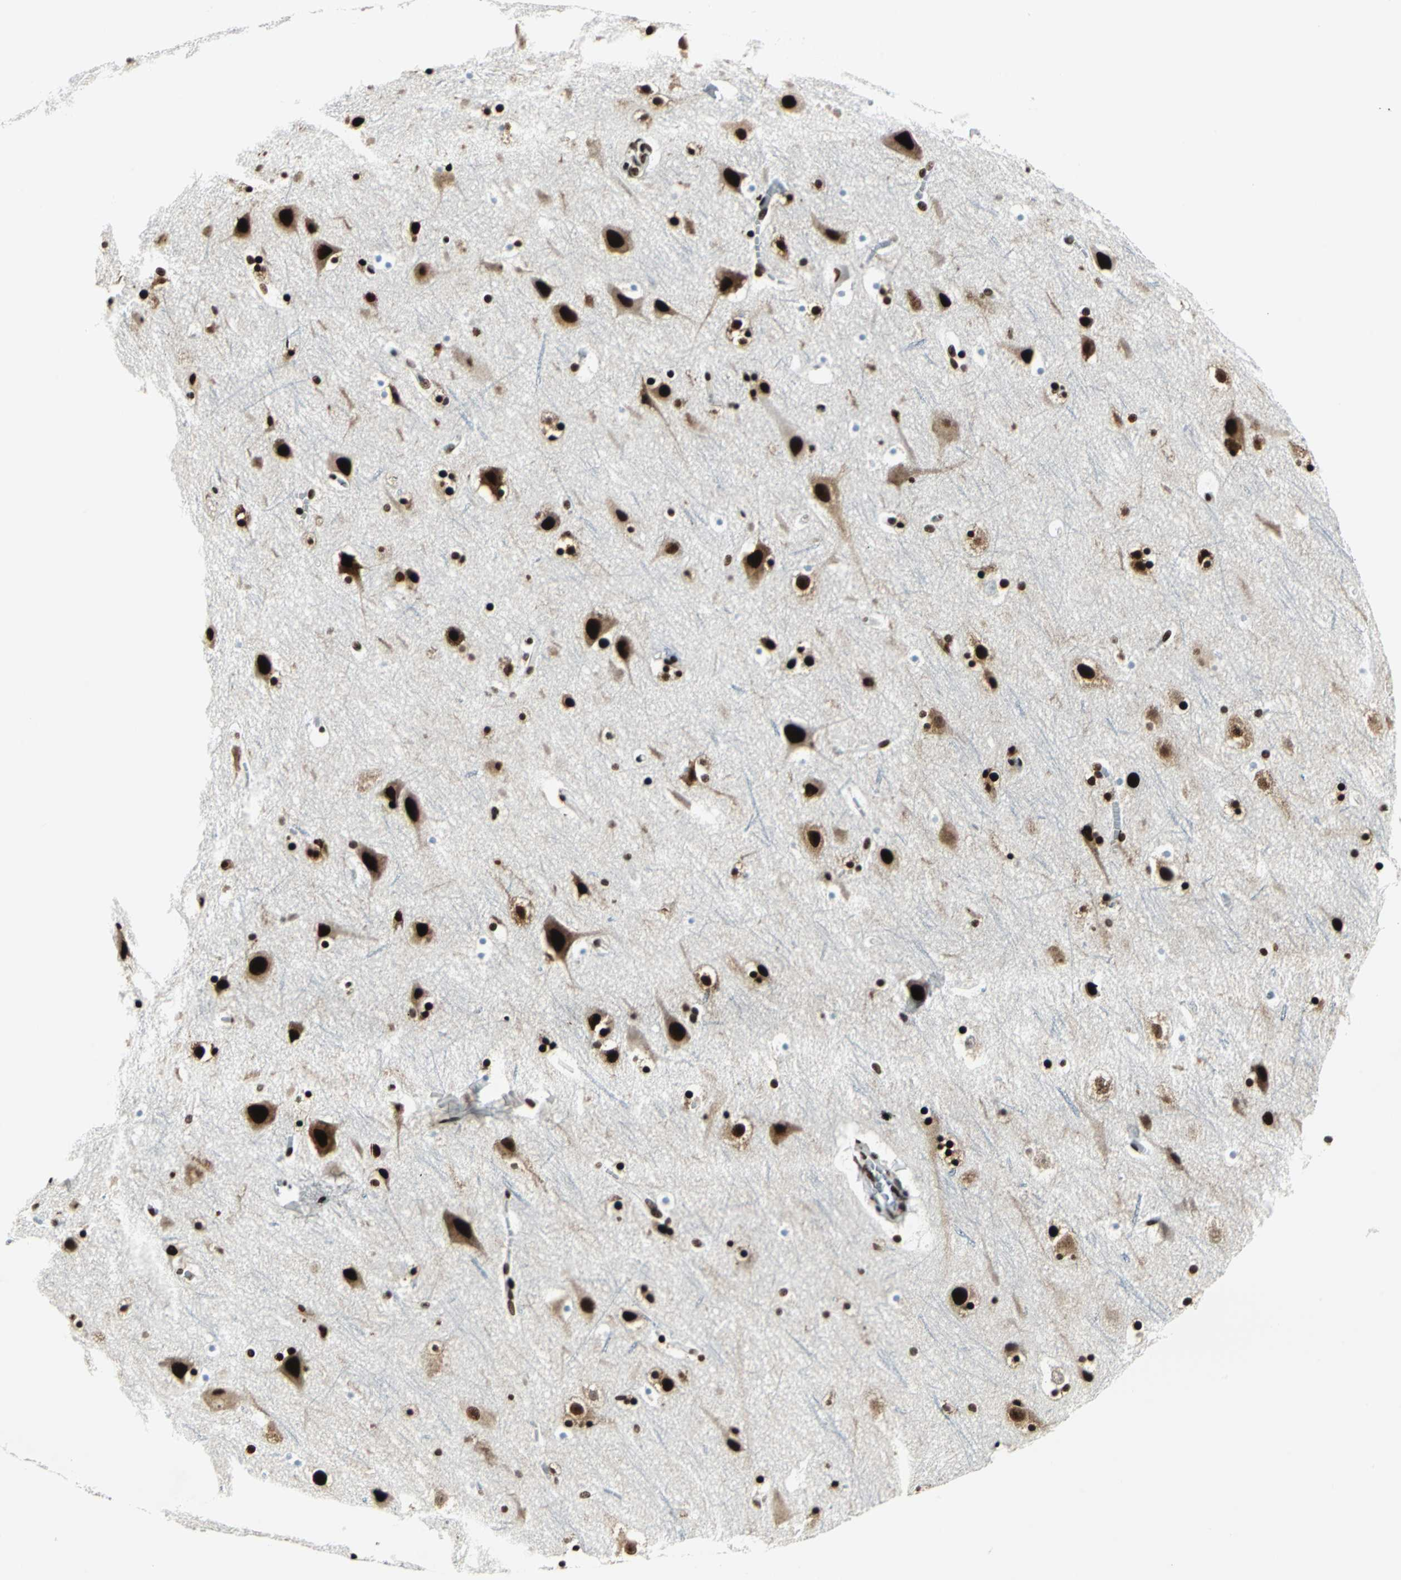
{"staining": {"intensity": "strong", "quantity": ">75%", "location": "nuclear"}, "tissue": "cerebral cortex", "cell_type": "Endothelial cells", "image_type": "normal", "snomed": [{"axis": "morphology", "description": "Normal tissue, NOS"}, {"axis": "topography", "description": "Cerebral cortex"}], "caption": "Cerebral cortex stained with a protein marker displays strong staining in endothelial cells.", "gene": "HDAC2", "patient": {"sex": "male", "age": 45}}